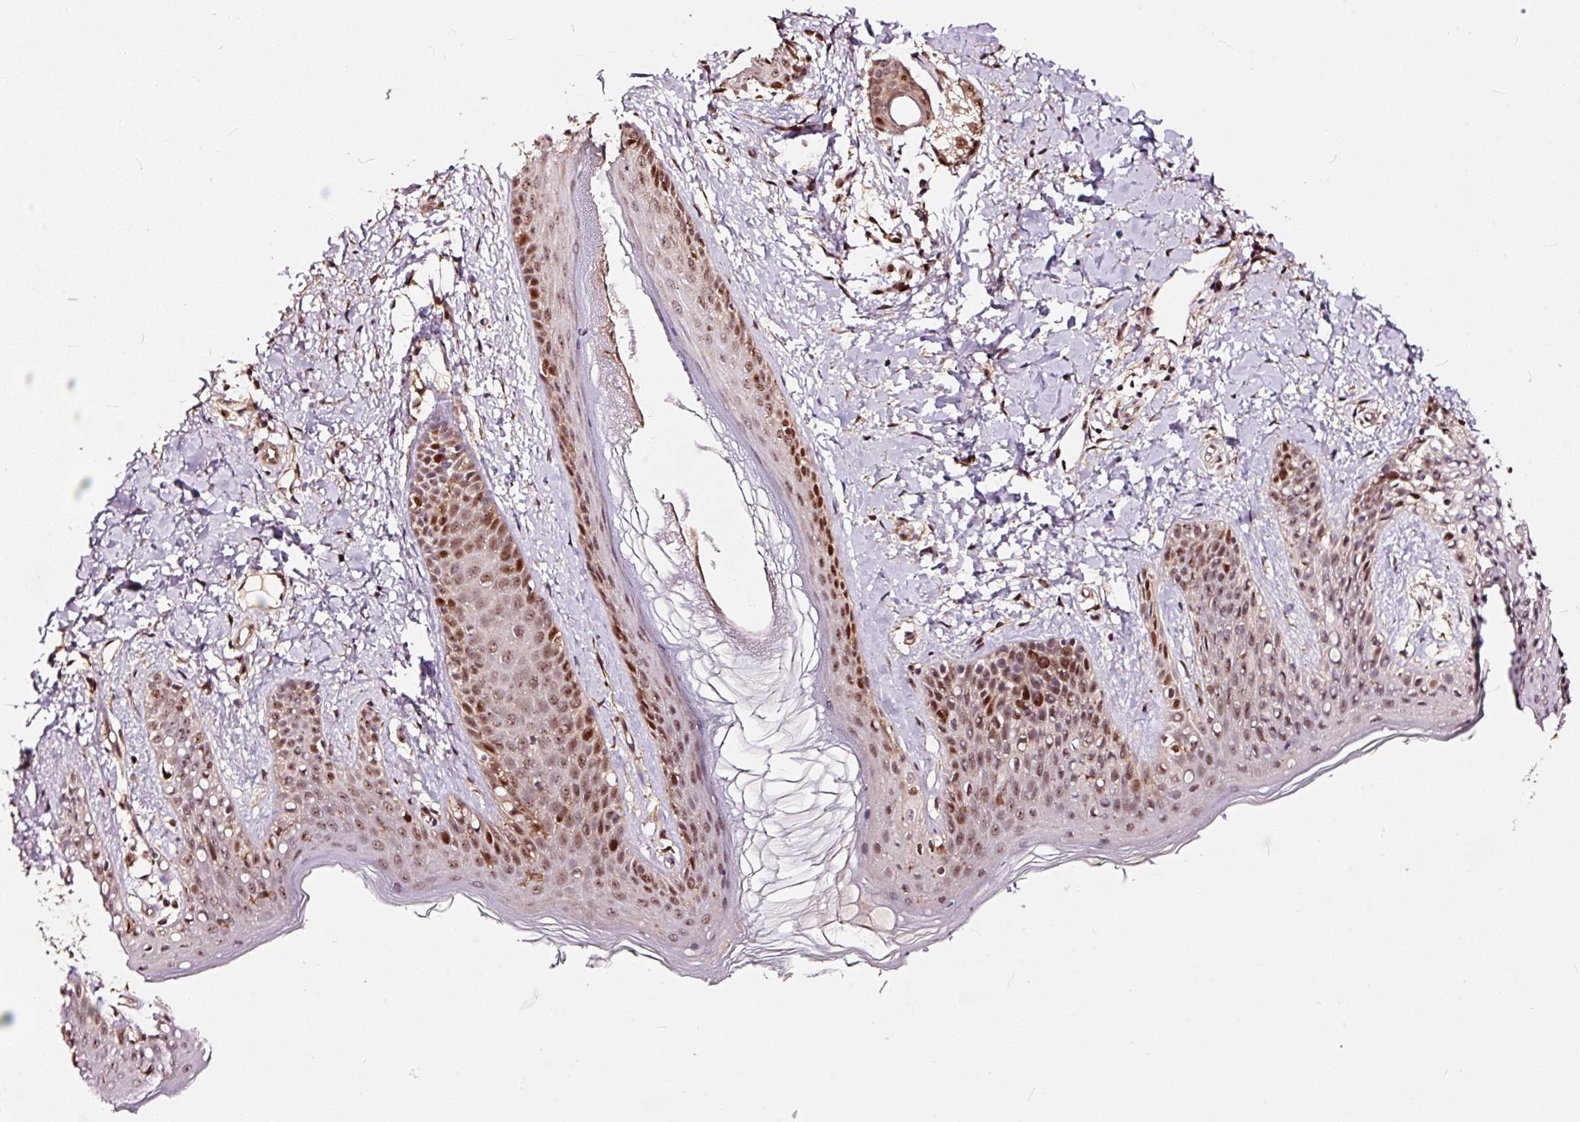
{"staining": {"intensity": "moderate", "quantity": ">75%", "location": "nuclear"}, "tissue": "skin", "cell_type": "Fibroblasts", "image_type": "normal", "snomed": [{"axis": "morphology", "description": "Normal tissue, NOS"}, {"axis": "topography", "description": "Skin"}], "caption": "Moderate nuclear positivity is identified in approximately >75% of fibroblasts in unremarkable skin. The staining is performed using DAB brown chromogen to label protein expression. The nuclei are counter-stained blue using hematoxylin.", "gene": "RFC4", "patient": {"sex": "male", "age": 16}}